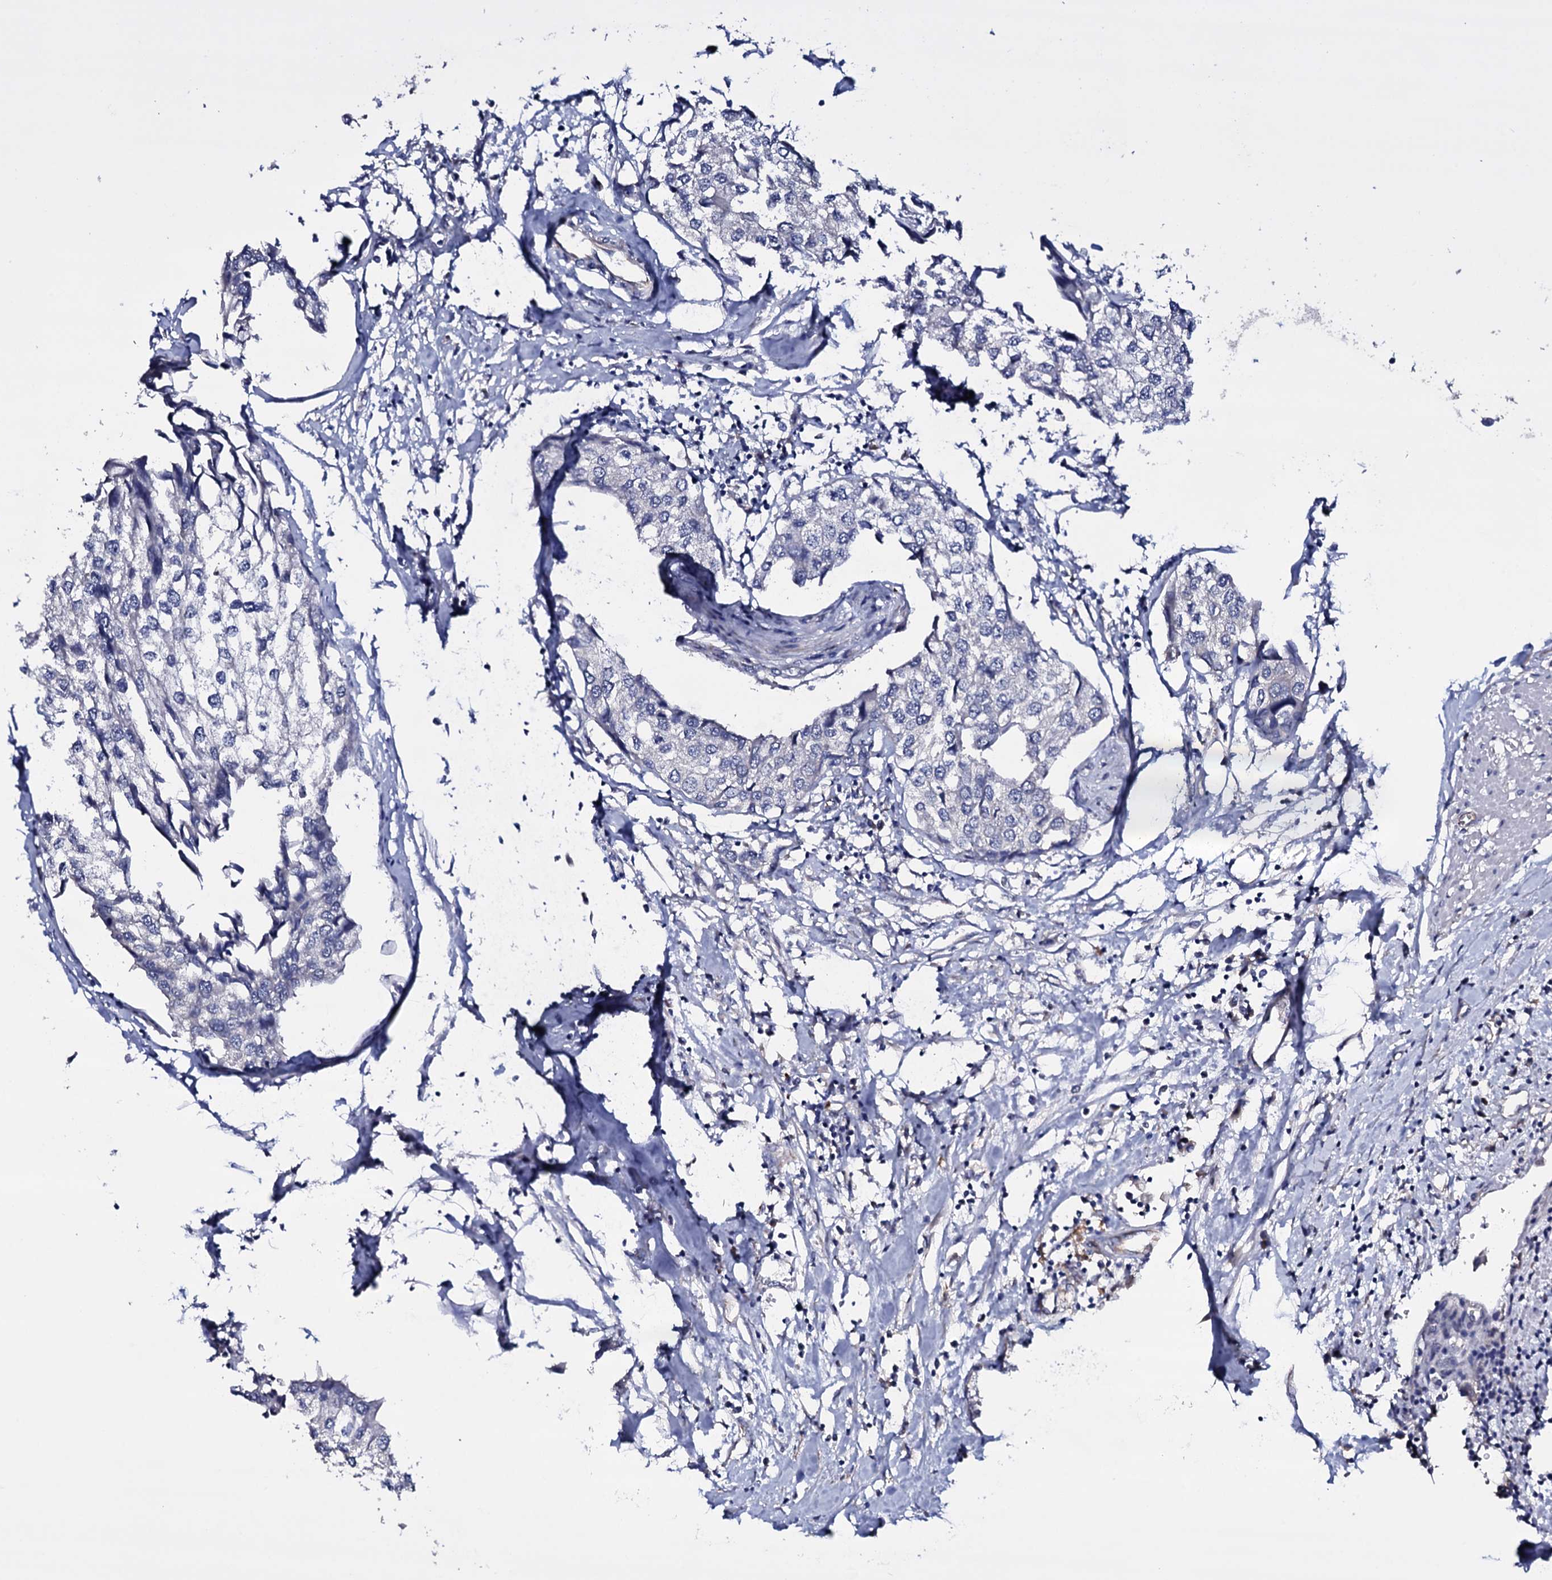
{"staining": {"intensity": "negative", "quantity": "none", "location": "none"}, "tissue": "urothelial cancer", "cell_type": "Tumor cells", "image_type": "cancer", "snomed": [{"axis": "morphology", "description": "Urothelial carcinoma, High grade"}, {"axis": "topography", "description": "Urinary bladder"}], "caption": "DAB (3,3'-diaminobenzidine) immunohistochemical staining of human urothelial cancer reveals no significant staining in tumor cells. The staining was performed using DAB (3,3'-diaminobenzidine) to visualize the protein expression in brown, while the nuclei were stained in blue with hematoxylin (Magnification: 20x).", "gene": "BCL2L14", "patient": {"sex": "male", "age": 64}}